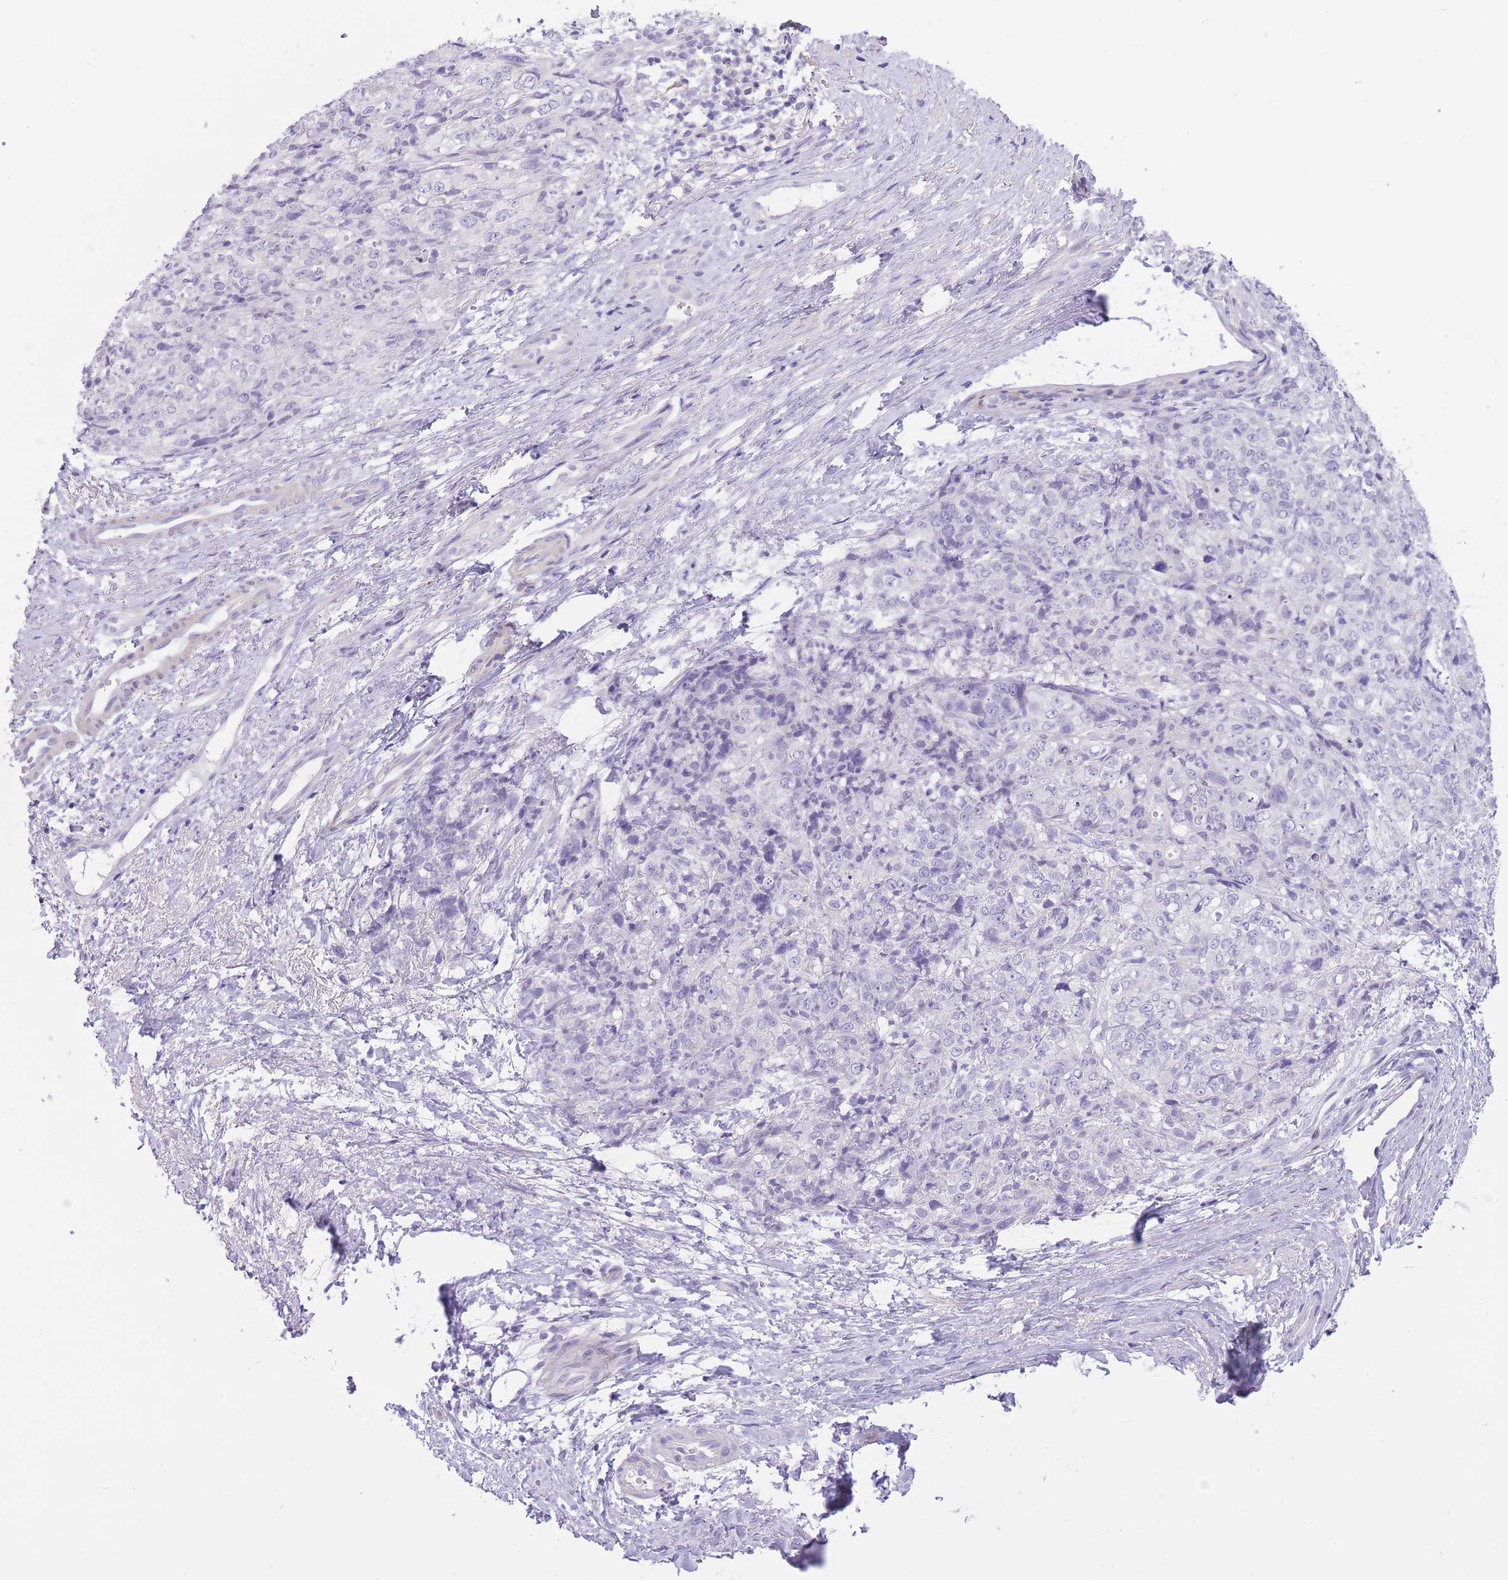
{"staining": {"intensity": "negative", "quantity": "none", "location": "none"}, "tissue": "skin cancer", "cell_type": "Tumor cells", "image_type": "cancer", "snomed": [{"axis": "morphology", "description": "Squamous cell carcinoma, NOS"}, {"axis": "topography", "description": "Skin"}, {"axis": "topography", "description": "Vulva"}], "caption": "Tumor cells show no significant protein positivity in squamous cell carcinoma (skin).", "gene": "OR11H12", "patient": {"sex": "female", "age": 85}}